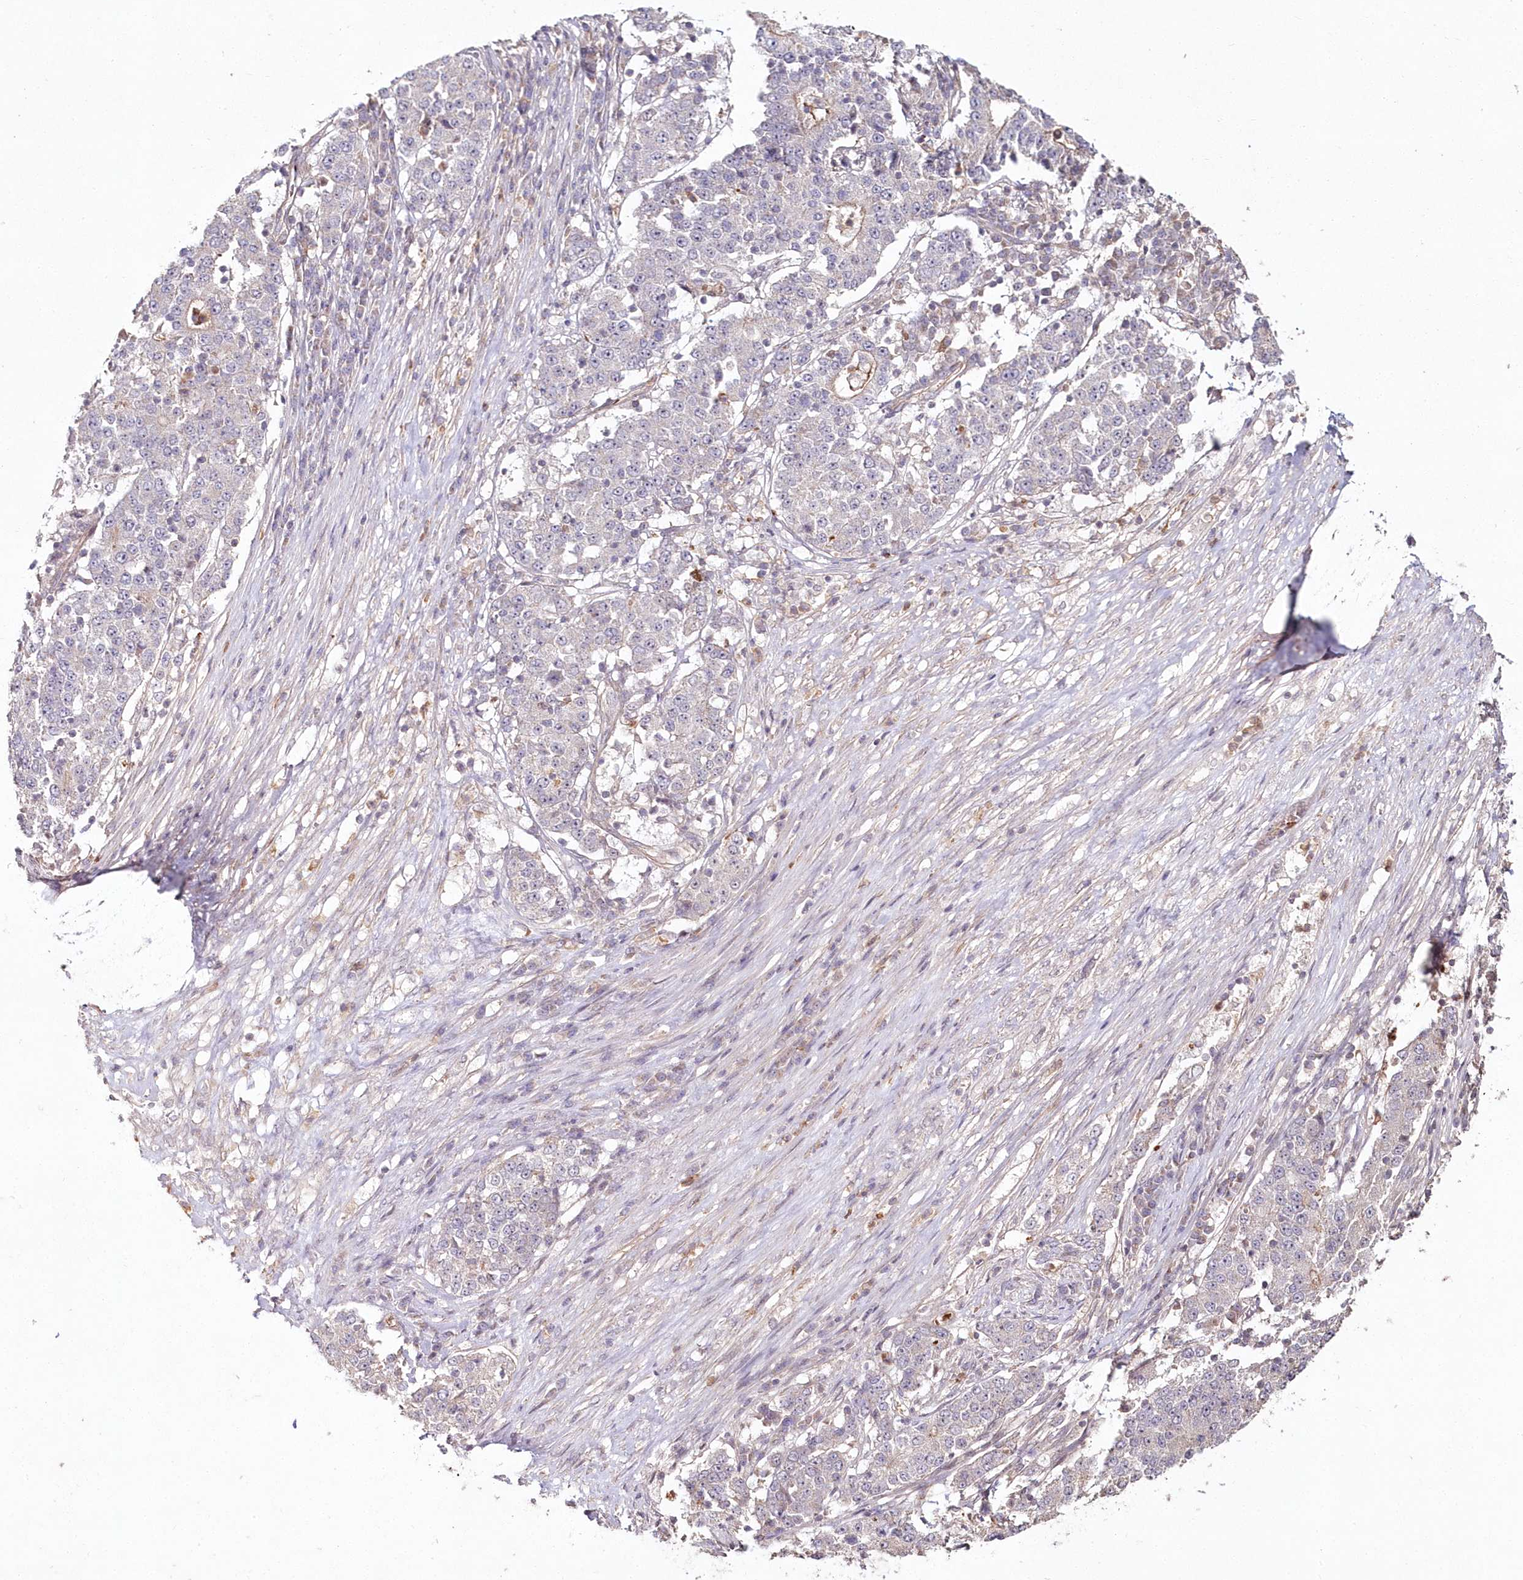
{"staining": {"intensity": "negative", "quantity": "none", "location": "none"}, "tissue": "stomach cancer", "cell_type": "Tumor cells", "image_type": "cancer", "snomed": [{"axis": "morphology", "description": "Adenocarcinoma, NOS"}, {"axis": "topography", "description": "Stomach"}], "caption": "Image shows no protein staining in tumor cells of stomach adenocarcinoma tissue.", "gene": "HYCC2", "patient": {"sex": "male", "age": 59}}